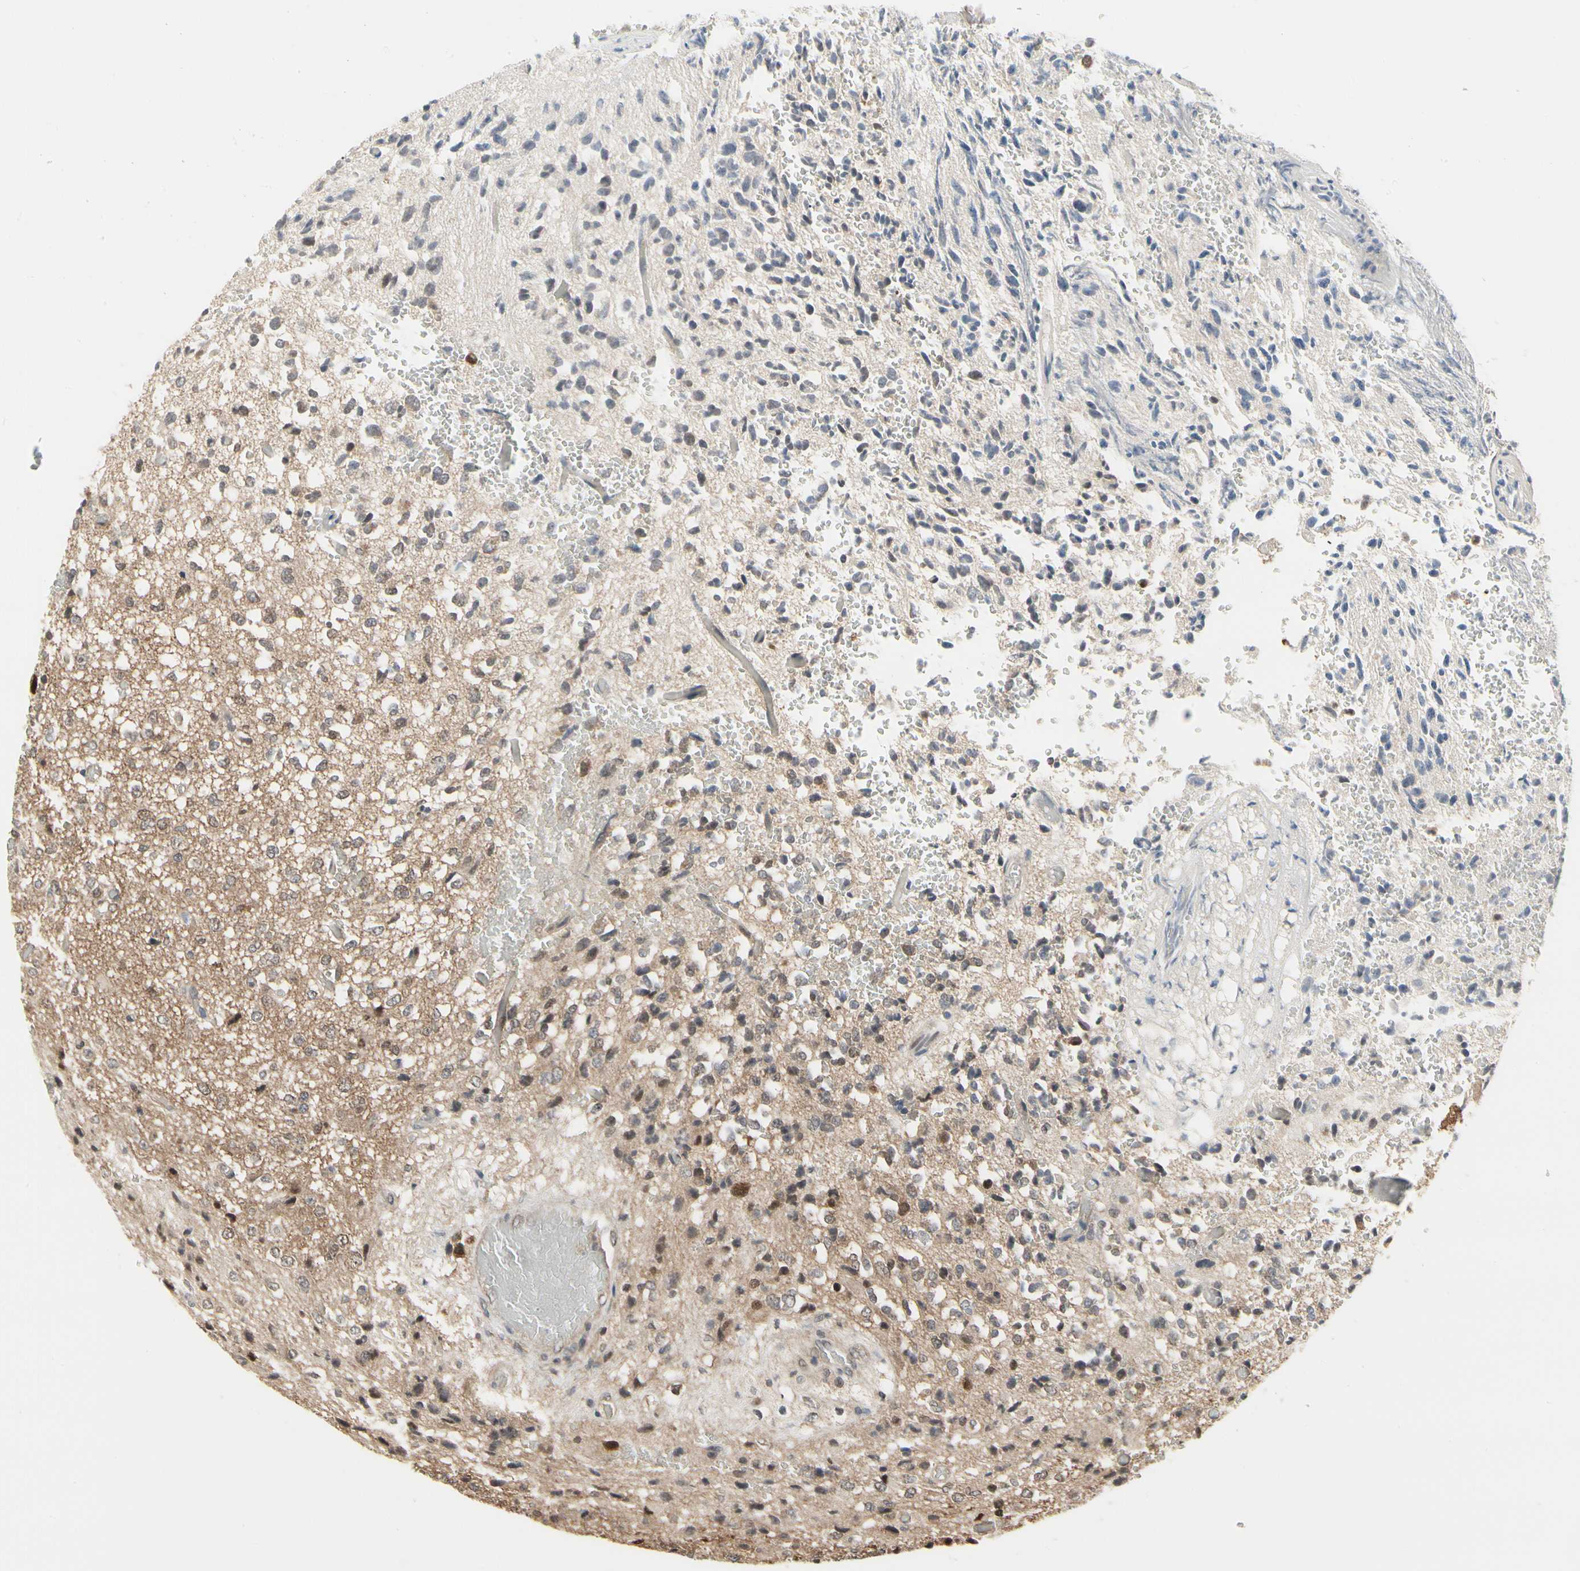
{"staining": {"intensity": "weak", "quantity": ">75%", "location": "cytoplasmic/membranous"}, "tissue": "glioma", "cell_type": "Tumor cells", "image_type": "cancer", "snomed": [{"axis": "morphology", "description": "Glioma, malignant, High grade"}, {"axis": "topography", "description": "pancreas cauda"}], "caption": "Malignant glioma (high-grade) was stained to show a protein in brown. There is low levels of weak cytoplasmic/membranous positivity in about >75% of tumor cells.", "gene": "CDK5", "patient": {"sex": "male", "age": 60}}